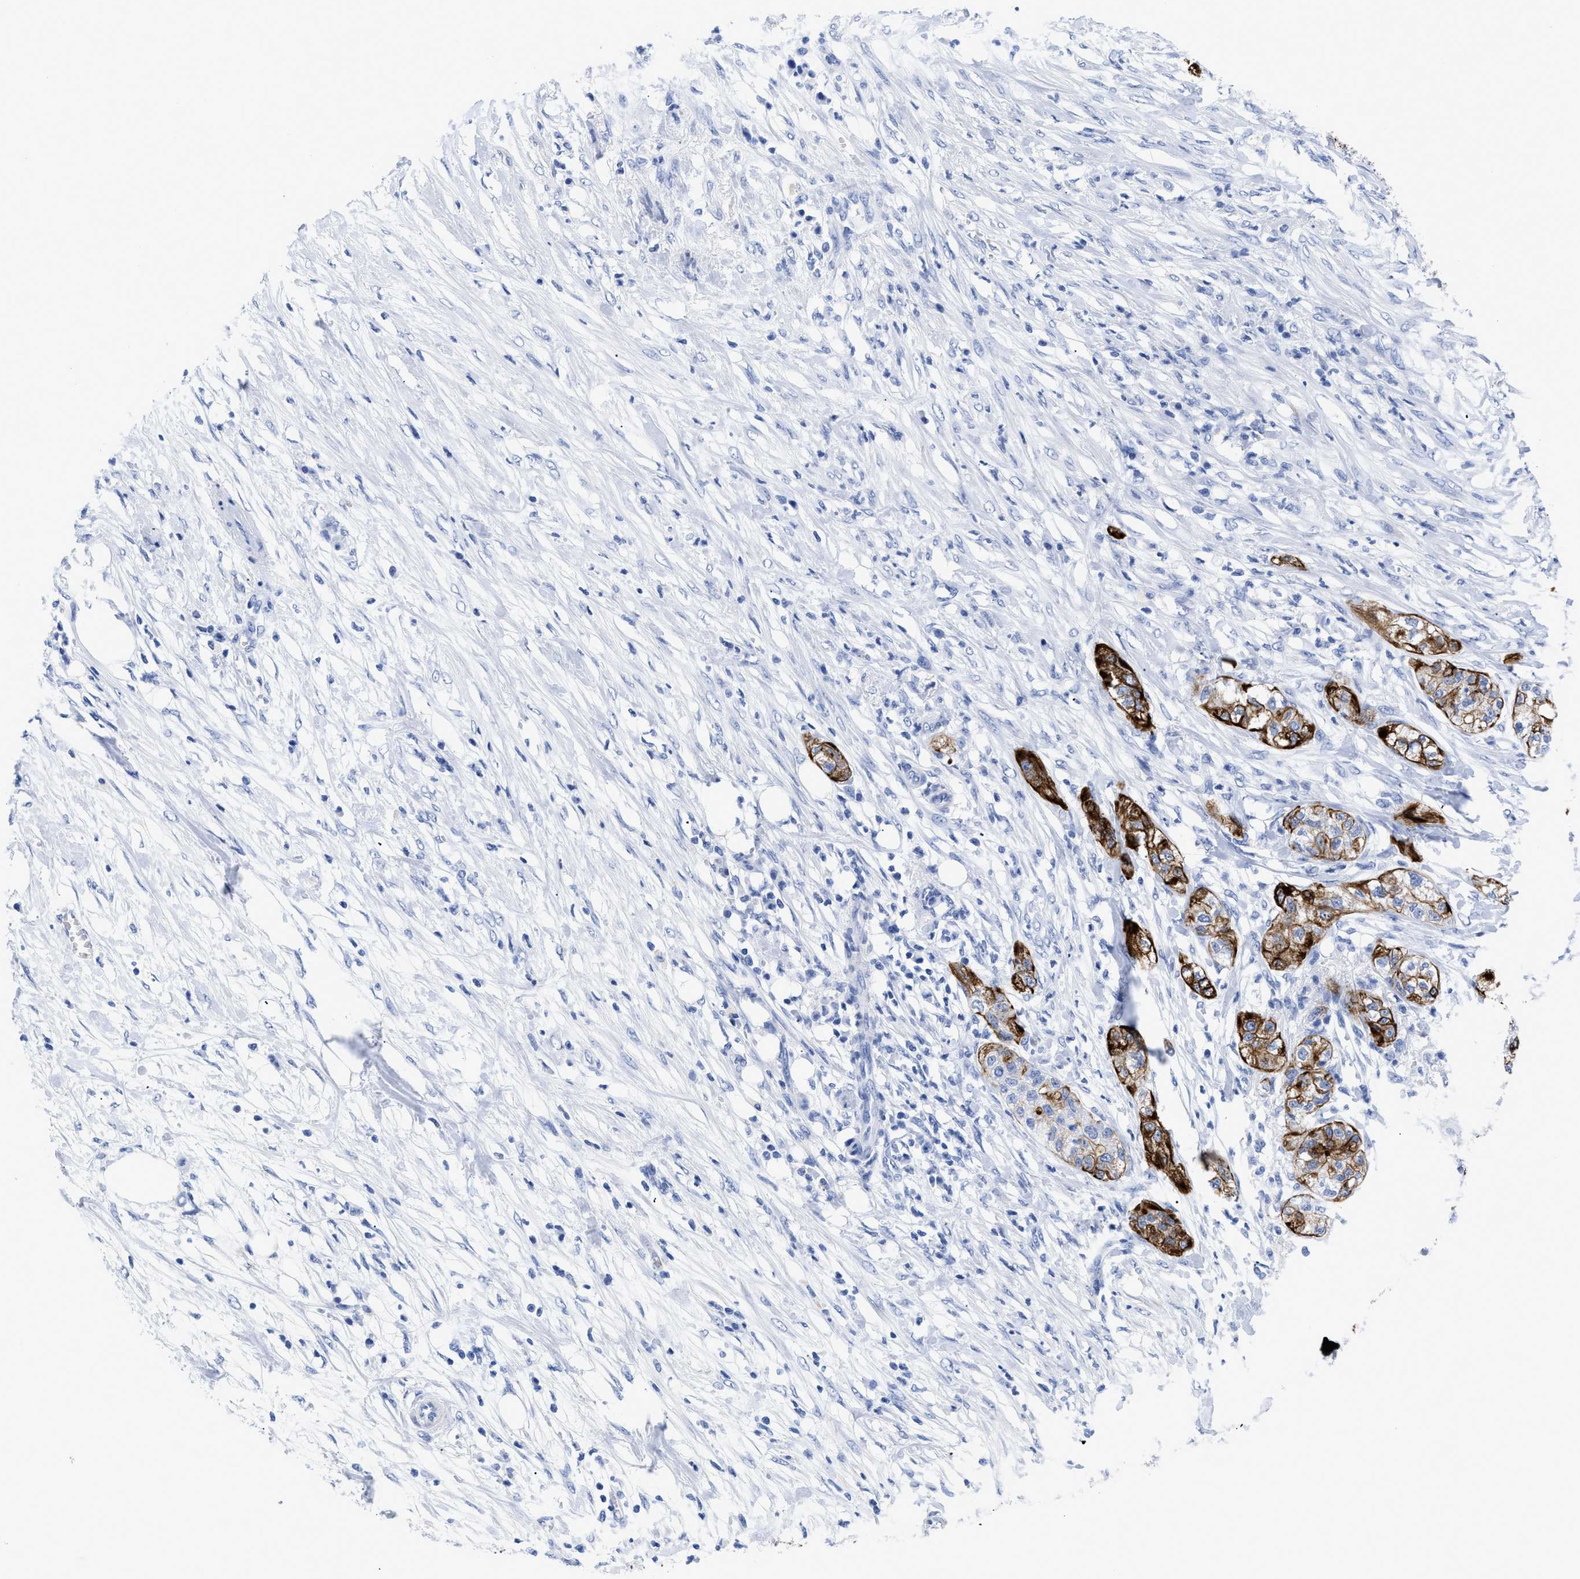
{"staining": {"intensity": "strong", "quantity": "25%-75%", "location": "cytoplasmic/membranous"}, "tissue": "pancreatic cancer", "cell_type": "Tumor cells", "image_type": "cancer", "snomed": [{"axis": "morphology", "description": "Adenocarcinoma, NOS"}, {"axis": "topography", "description": "Pancreas"}], "caption": "A brown stain labels strong cytoplasmic/membranous expression of a protein in human pancreatic cancer tumor cells.", "gene": "DUSP26", "patient": {"sex": "female", "age": 78}}